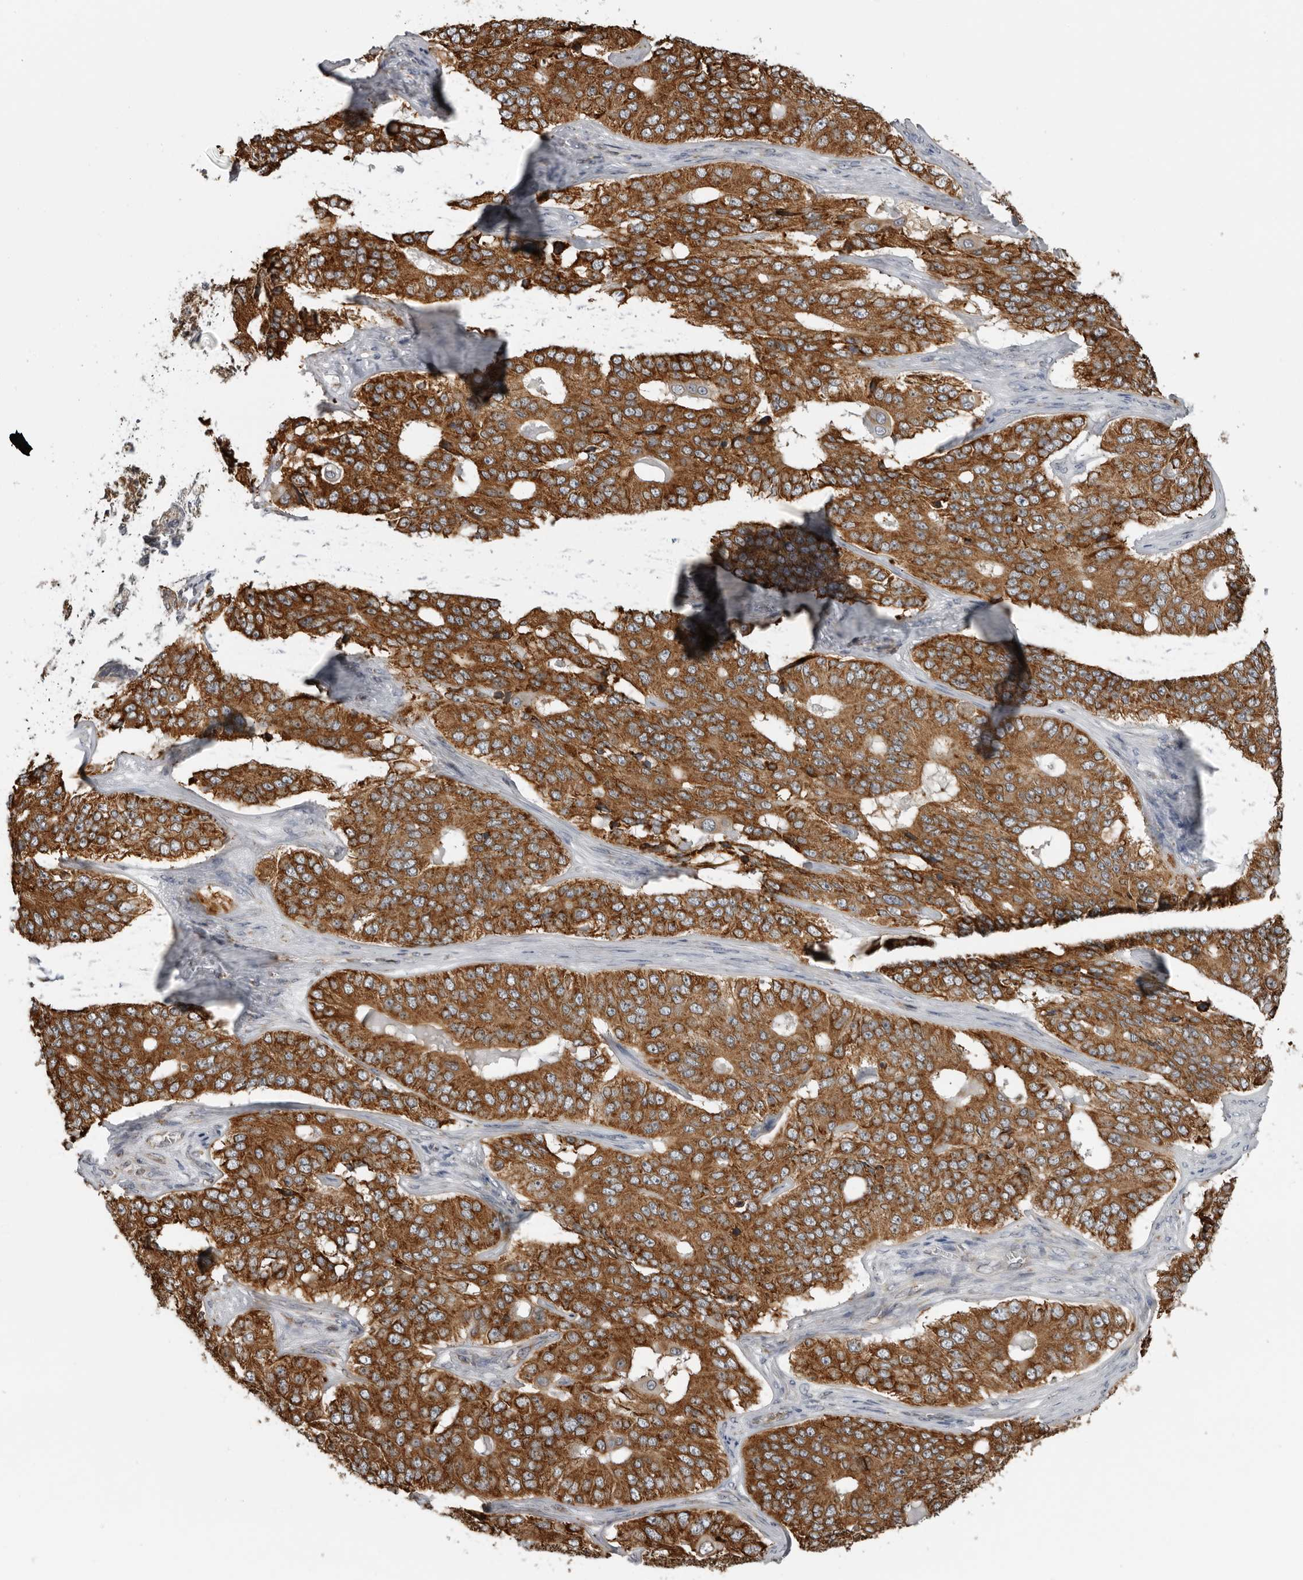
{"staining": {"intensity": "strong", "quantity": ">75%", "location": "cytoplasmic/membranous"}, "tissue": "ovarian cancer", "cell_type": "Tumor cells", "image_type": "cancer", "snomed": [{"axis": "morphology", "description": "Carcinoma, endometroid"}, {"axis": "topography", "description": "Ovary"}], "caption": "Human endometroid carcinoma (ovarian) stained for a protein (brown) demonstrates strong cytoplasmic/membranous positive expression in about >75% of tumor cells.", "gene": "ALPK2", "patient": {"sex": "female", "age": 51}}